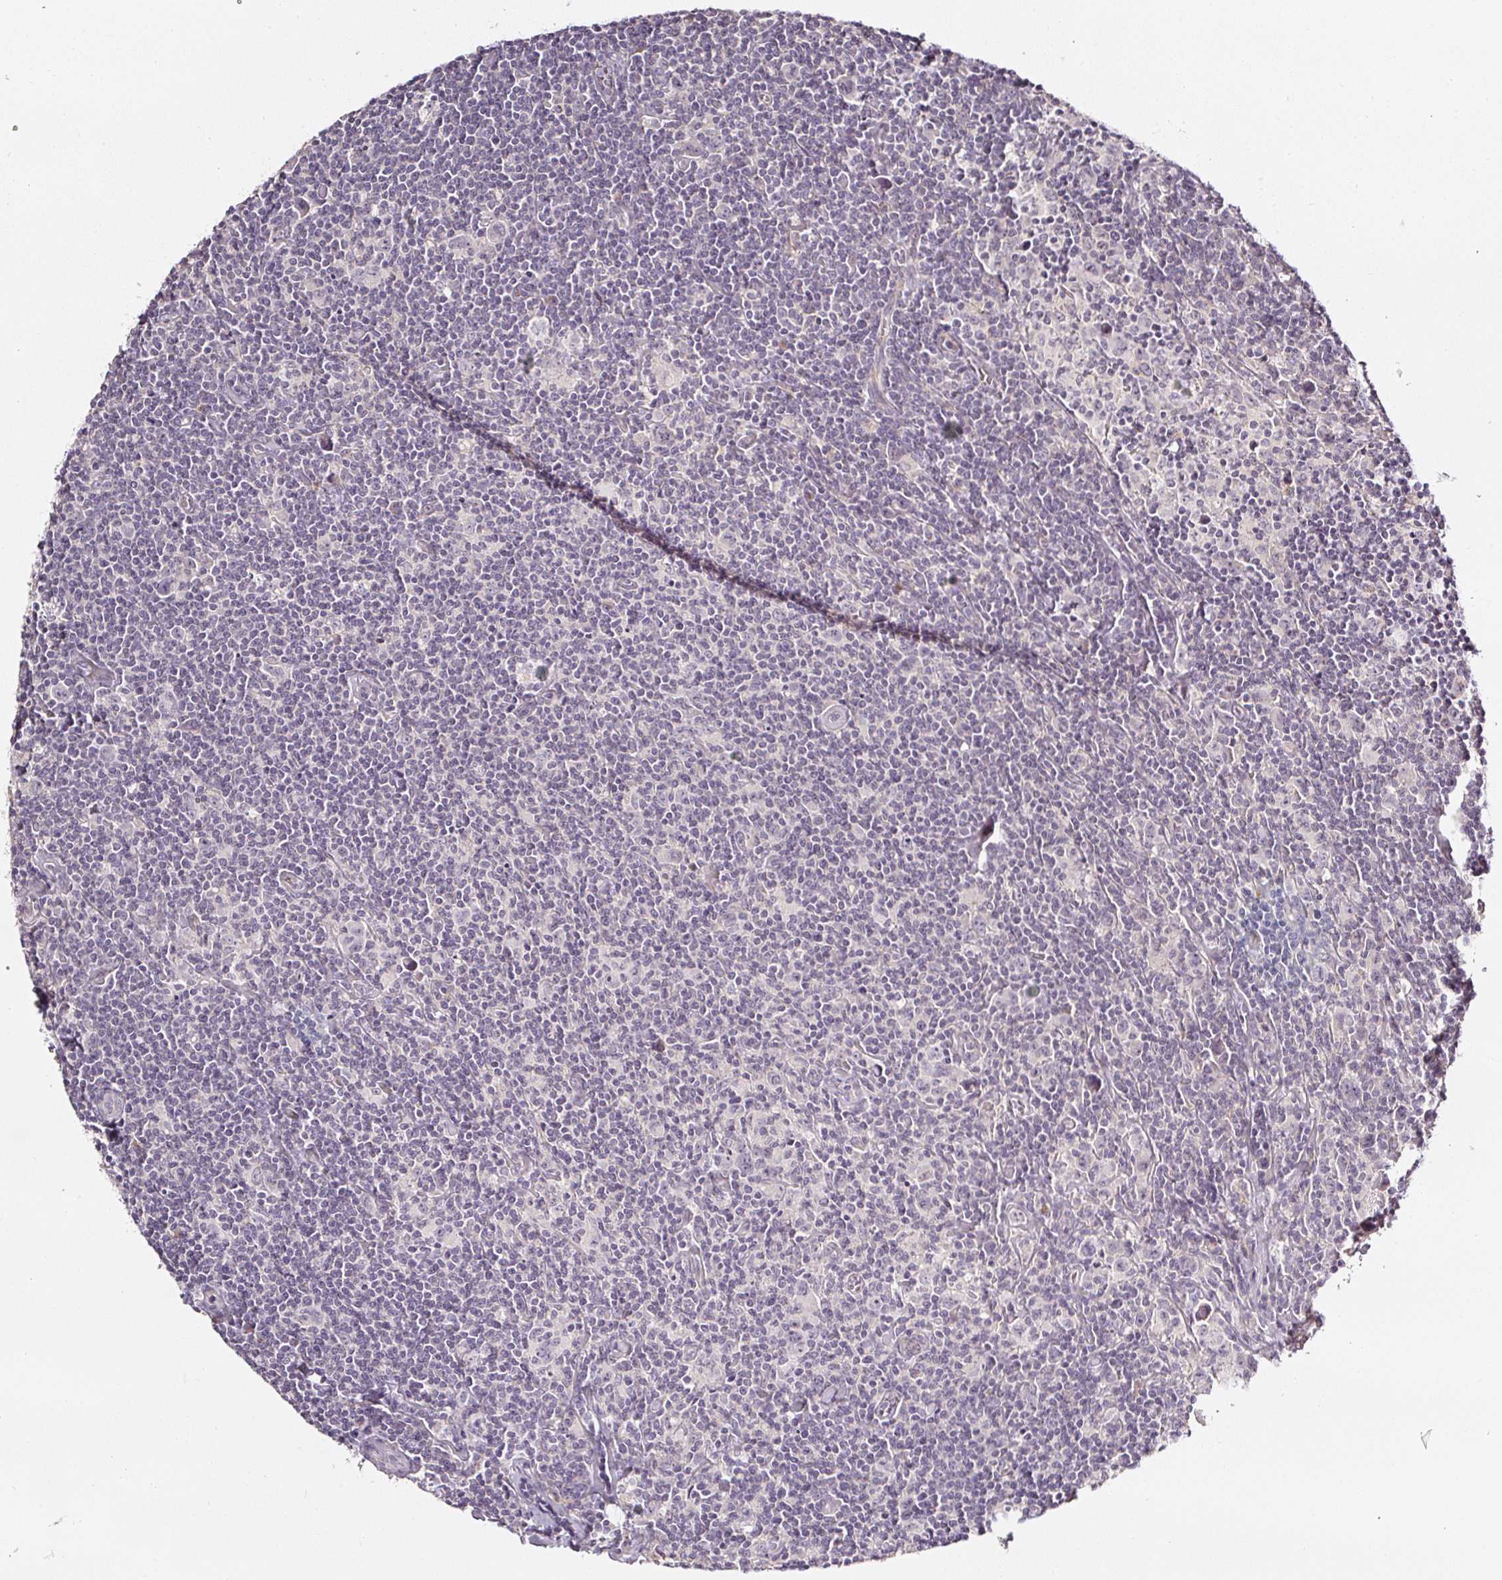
{"staining": {"intensity": "negative", "quantity": "none", "location": "none"}, "tissue": "lymphoma", "cell_type": "Tumor cells", "image_type": "cancer", "snomed": [{"axis": "morphology", "description": "Hodgkin's disease, NOS"}, {"axis": "topography", "description": "Lymph node"}], "caption": "High magnification brightfield microscopy of lymphoma stained with DAB (3,3'-diaminobenzidine) (brown) and counterstained with hematoxylin (blue): tumor cells show no significant expression. The staining was performed using DAB to visualize the protein expression in brown, while the nuclei were stained in blue with hematoxylin (Magnification: 20x).", "gene": "NTRK1", "patient": {"sex": "female", "age": 18}}